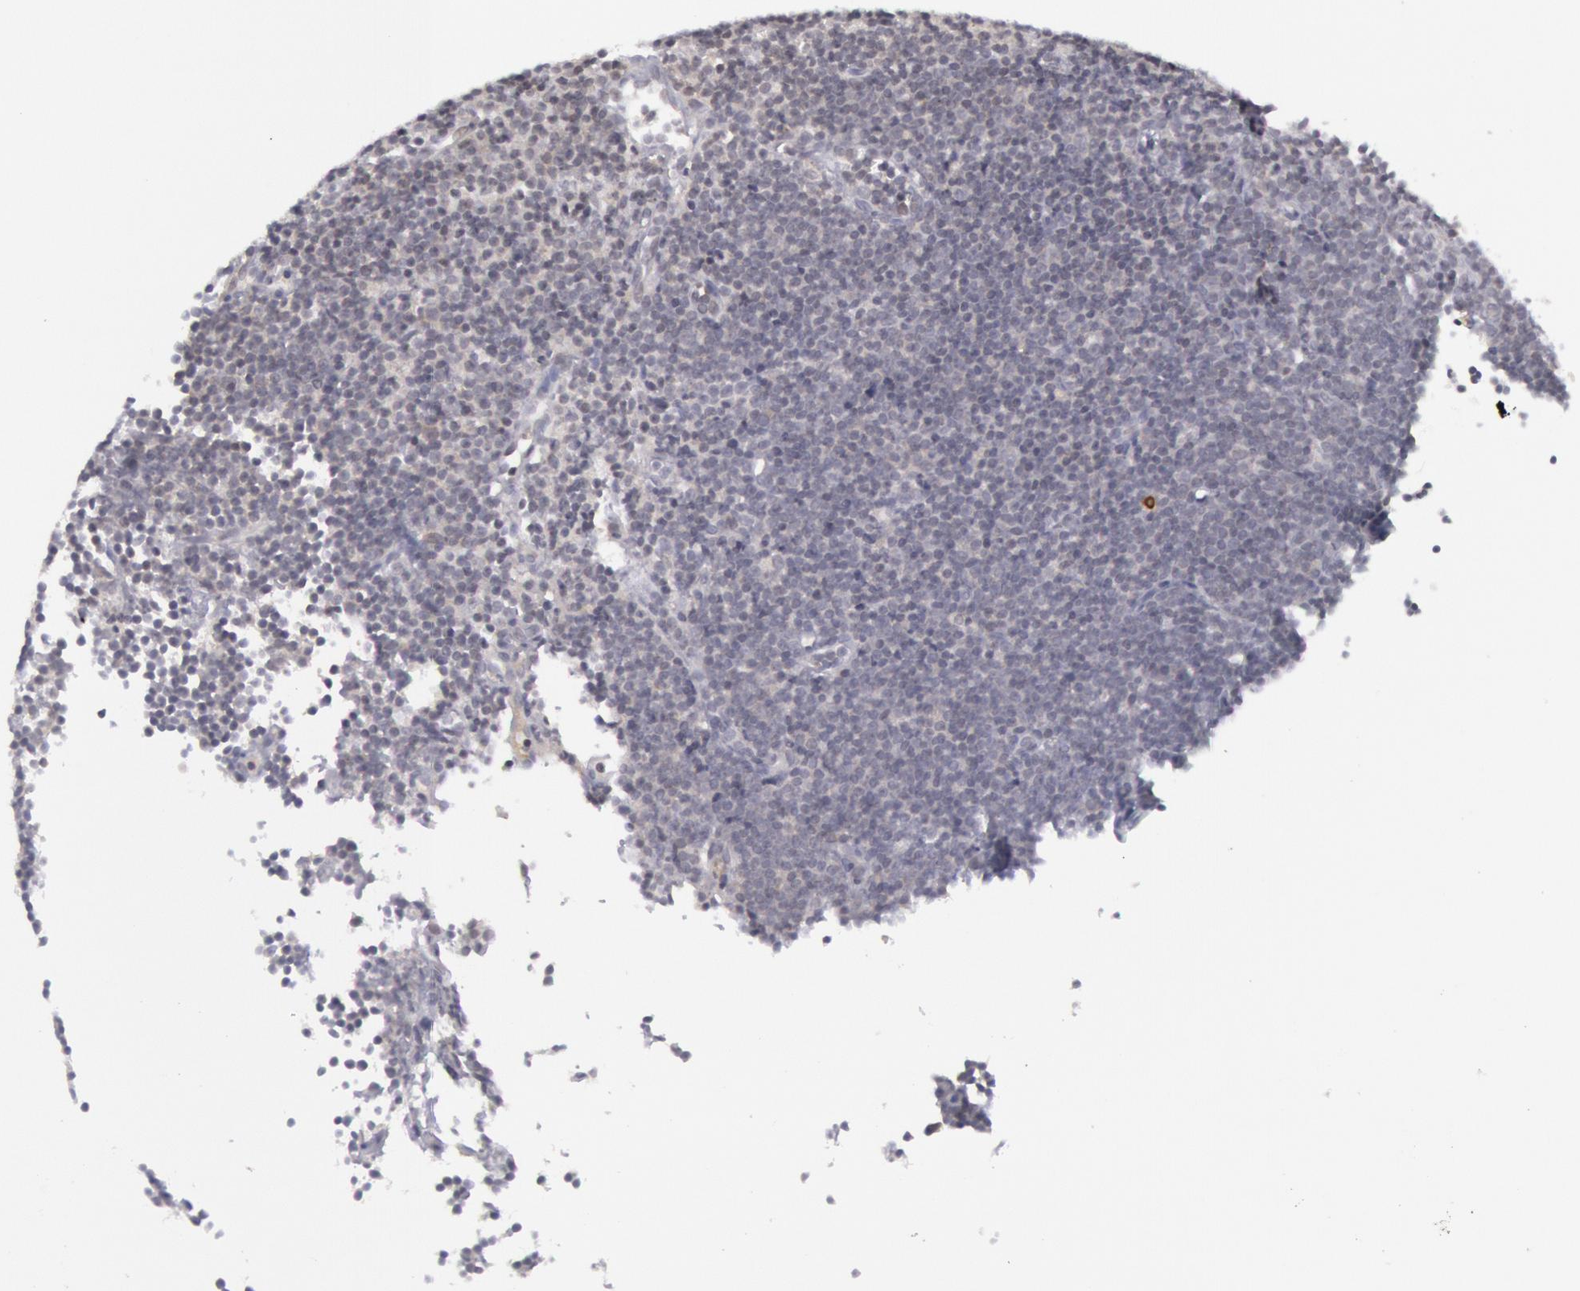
{"staining": {"intensity": "negative", "quantity": "none", "location": "none"}, "tissue": "lymphoma", "cell_type": "Tumor cells", "image_type": "cancer", "snomed": [{"axis": "morphology", "description": "Malignant lymphoma, non-Hodgkin's type, Low grade"}, {"axis": "topography", "description": "Lymph node"}], "caption": "A histopathology image of lymphoma stained for a protein displays no brown staining in tumor cells. Brightfield microscopy of immunohistochemistry stained with DAB (brown) and hematoxylin (blue), captured at high magnification.", "gene": "PTGS2", "patient": {"sex": "male", "age": 57}}